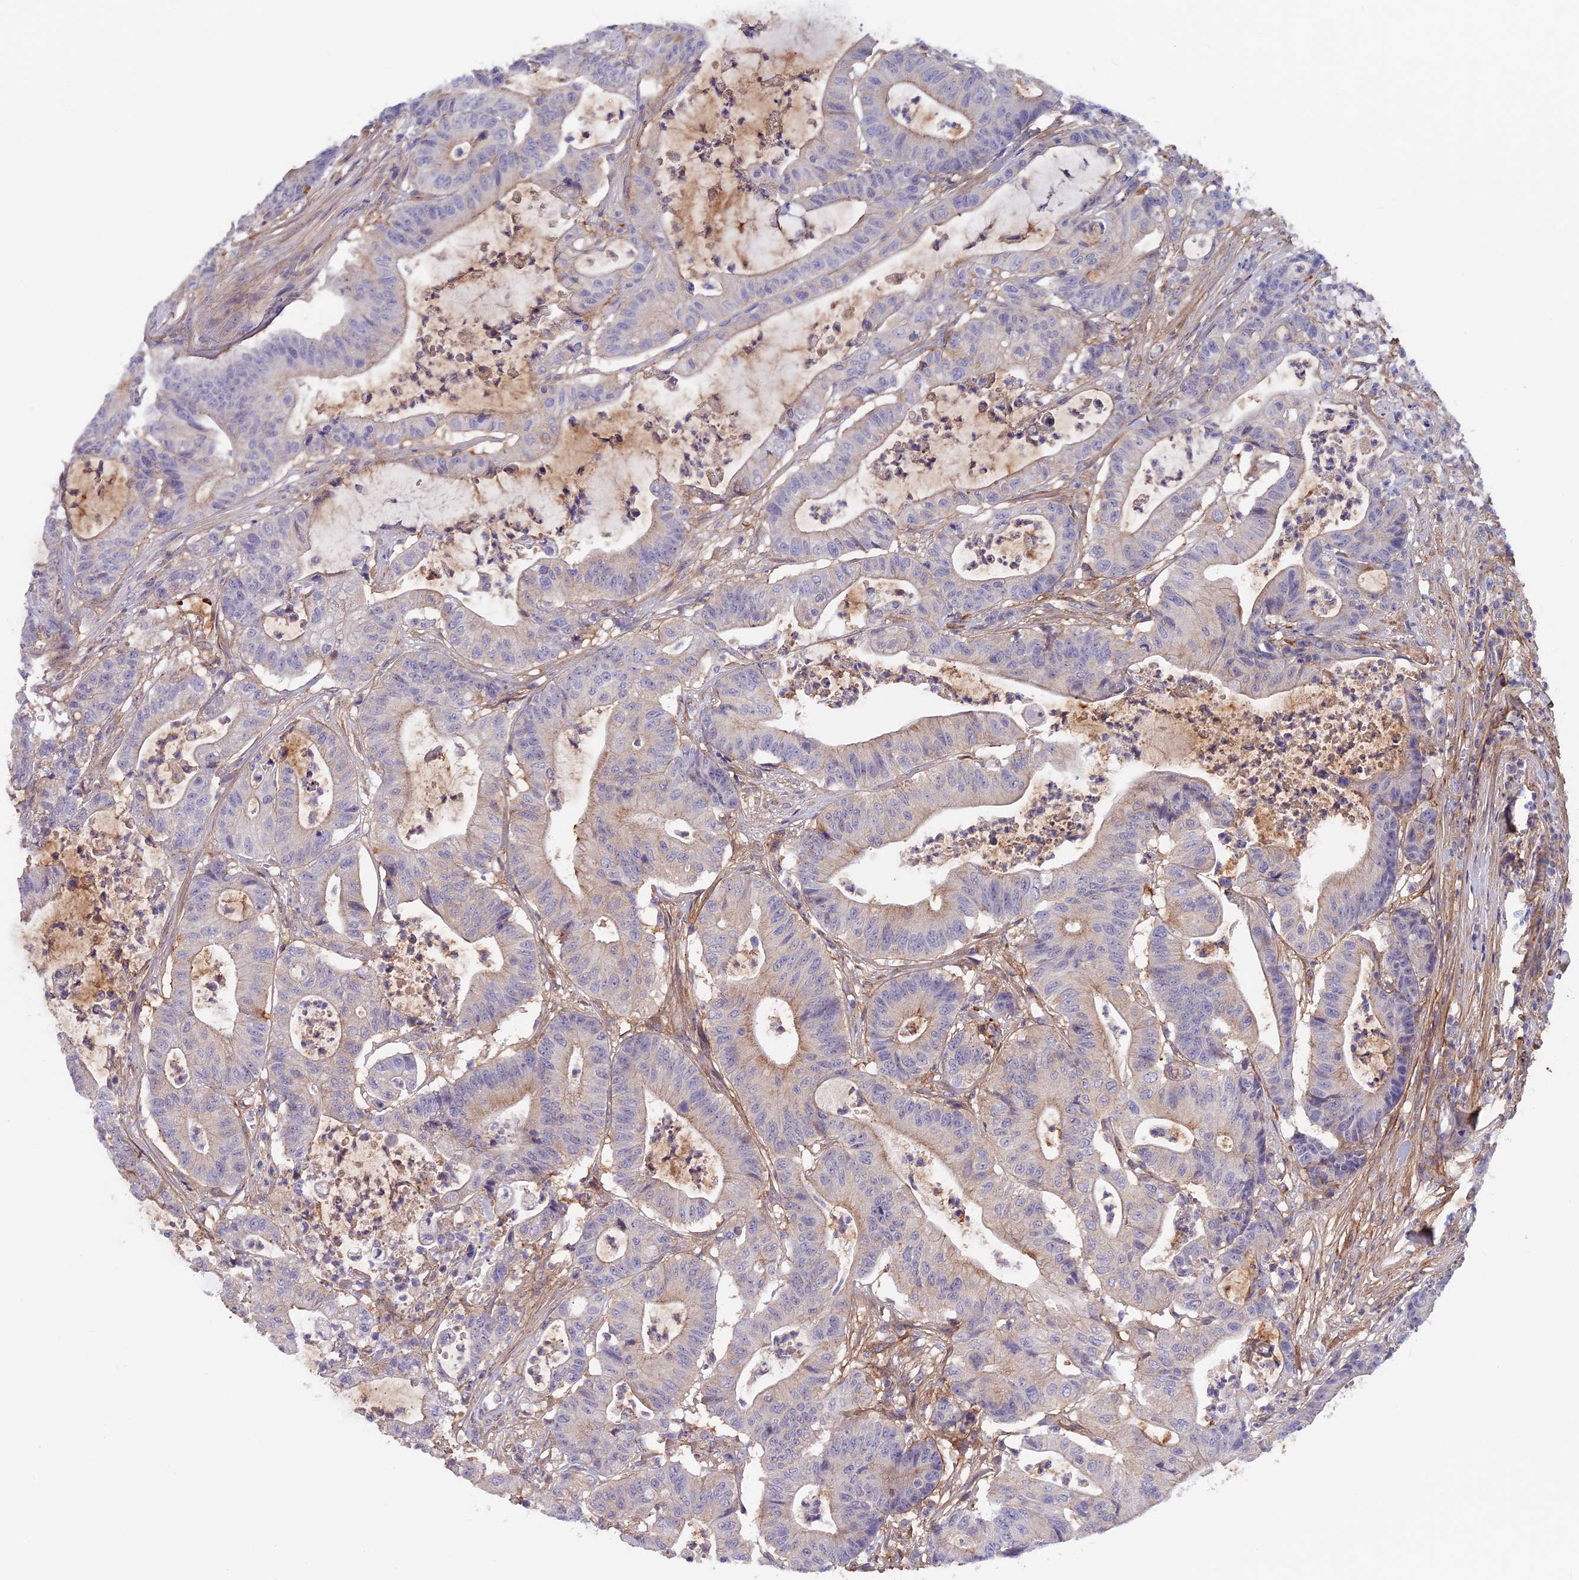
{"staining": {"intensity": "negative", "quantity": "none", "location": "none"}, "tissue": "colorectal cancer", "cell_type": "Tumor cells", "image_type": "cancer", "snomed": [{"axis": "morphology", "description": "Adenocarcinoma, NOS"}, {"axis": "topography", "description": "Colon"}], "caption": "Immunohistochemistry (IHC) photomicrograph of neoplastic tissue: human colorectal cancer stained with DAB exhibits no significant protein staining in tumor cells.", "gene": "COL4A3", "patient": {"sex": "female", "age": 84}}